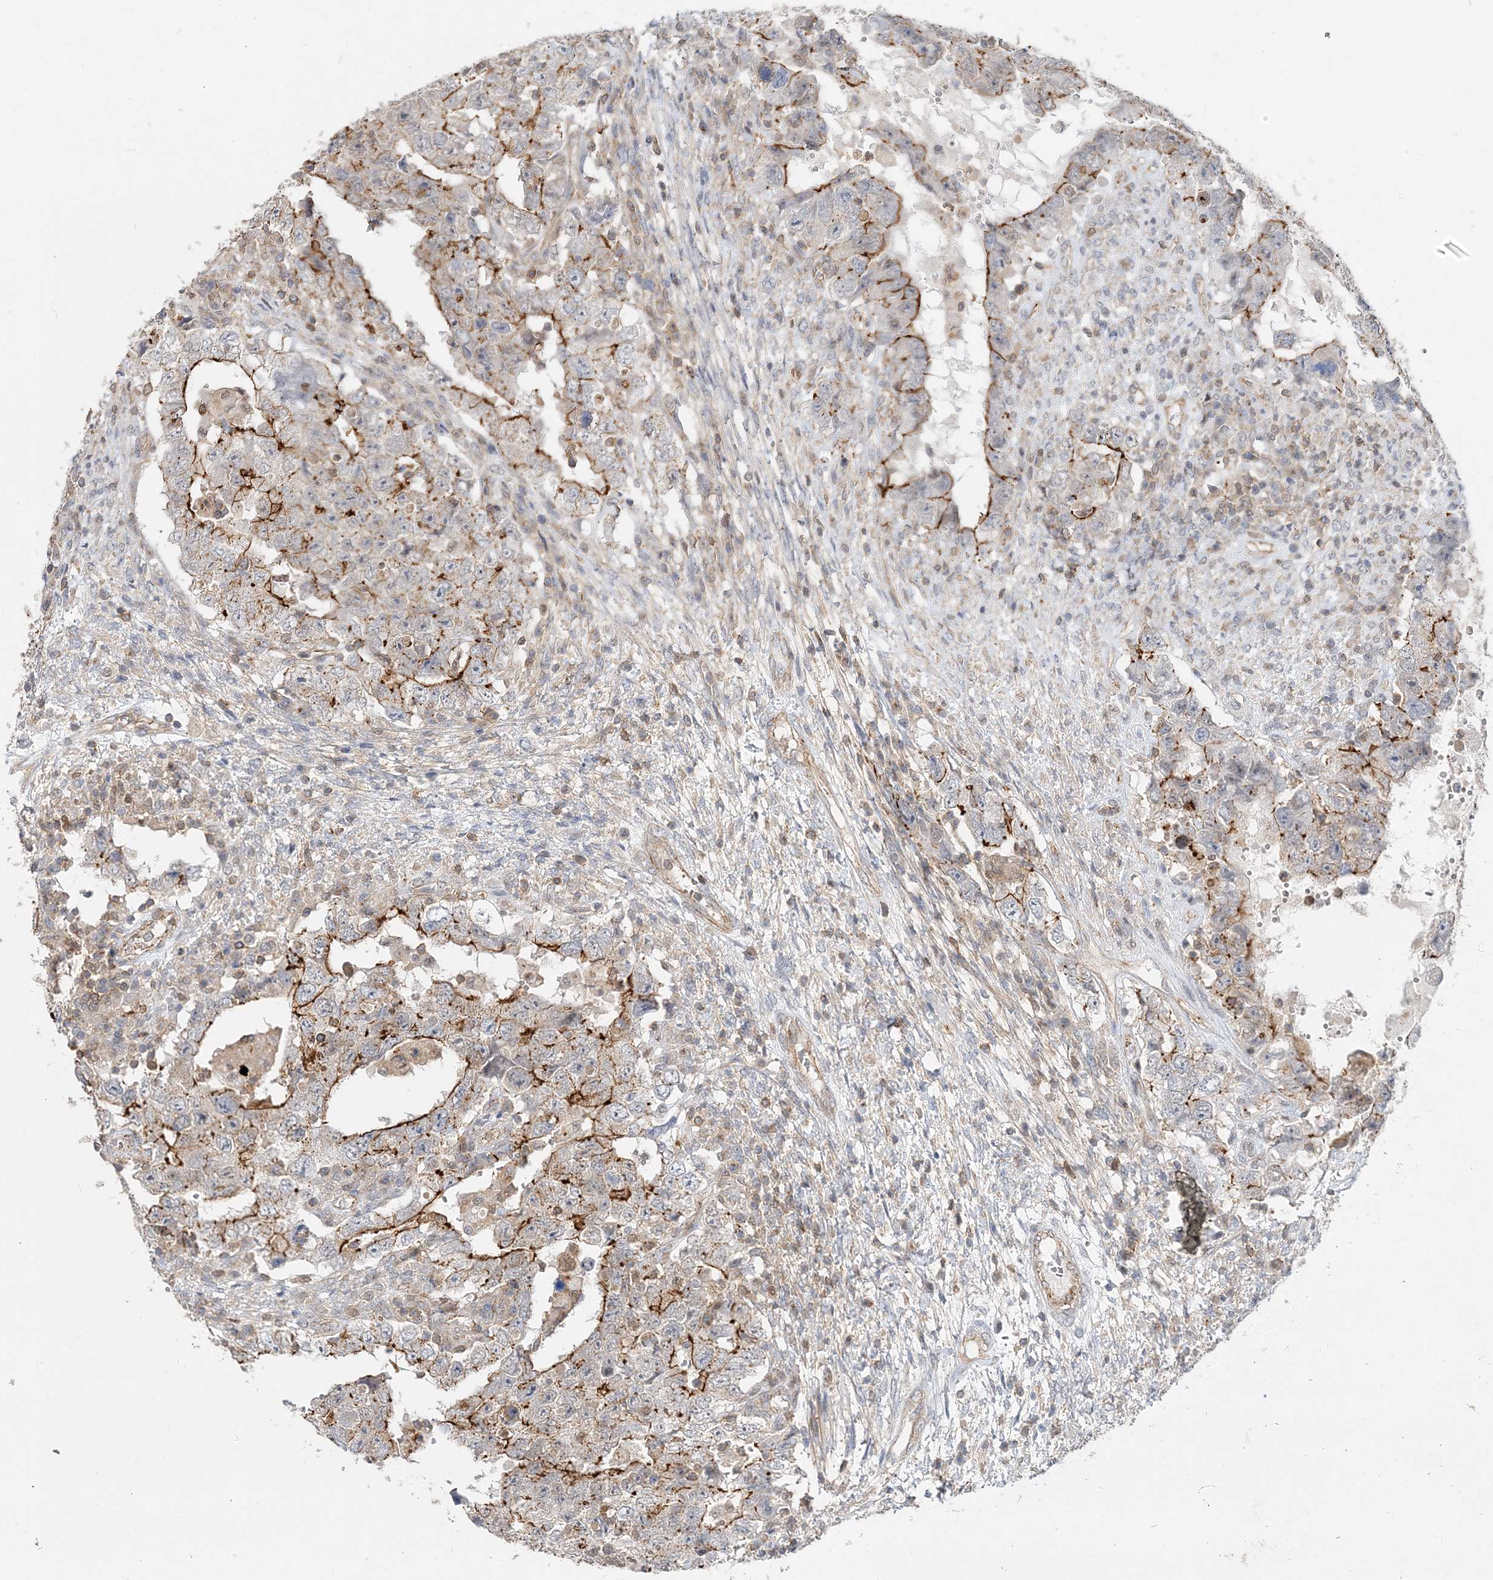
{"staining": {"intensity": "strong", "quantity": "25%-75%", "location": "cytoplasmic/membranous"}, "tissue": "testis cancer", "cell_type": "Tumor cells", "image_type": "cancer", "snomed": [{"axis": "morphology", "description": "Carcinoma, Embryonal, NOS"}, {"axis": "topography", "description": "Testis"}], "caption": "Tumor cells reveal strong cytoplasmic/membranous expression in approximately 25%-75% of cells in testis cancer.", "gene": "MAT2B", "patient": {"sex": "male", "age": 26}}